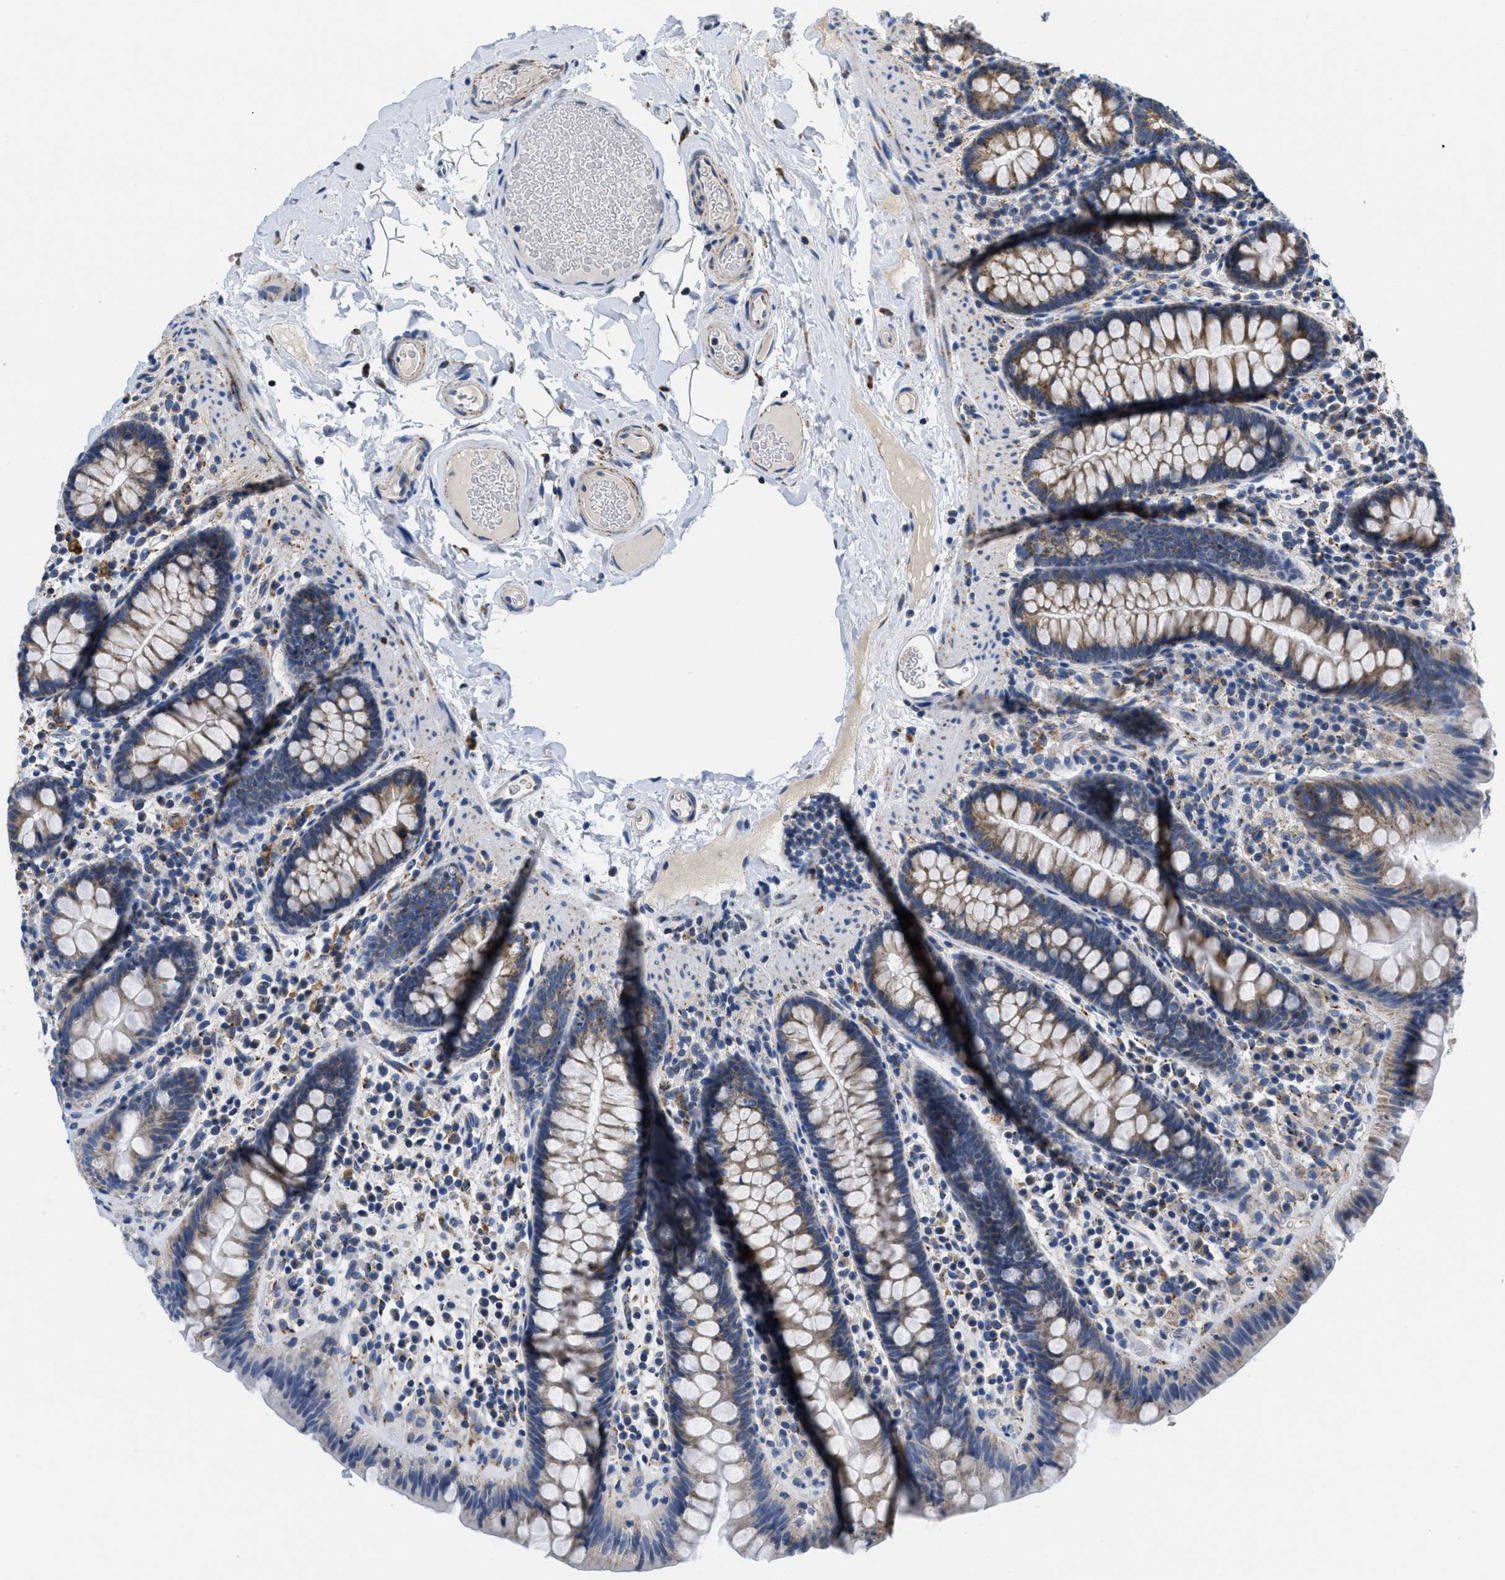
{"staining": {"intensity": "weak", "quantity": ">75%", "location": "cytoplasmic/membranous"}, "tissue": "colon", "cell_type": "Endothelial cells", "image_type": "normal", "snomed": [{"axis": "morphology", "description": "Normal tissue, NOS"}, {"axis": "topography", "description": "Colon"}], "caption": "Immunohistochemical staining of normal colon reveals >75% levels of weak cytoplasmic/membranous protein positivity in approximately >75% of endothelial cells. (brown staining indicates protein expression, while blue staining denotes nuclei).", "gene": "KCNJ5", "patient": {"sex": "female", "age": 80}}